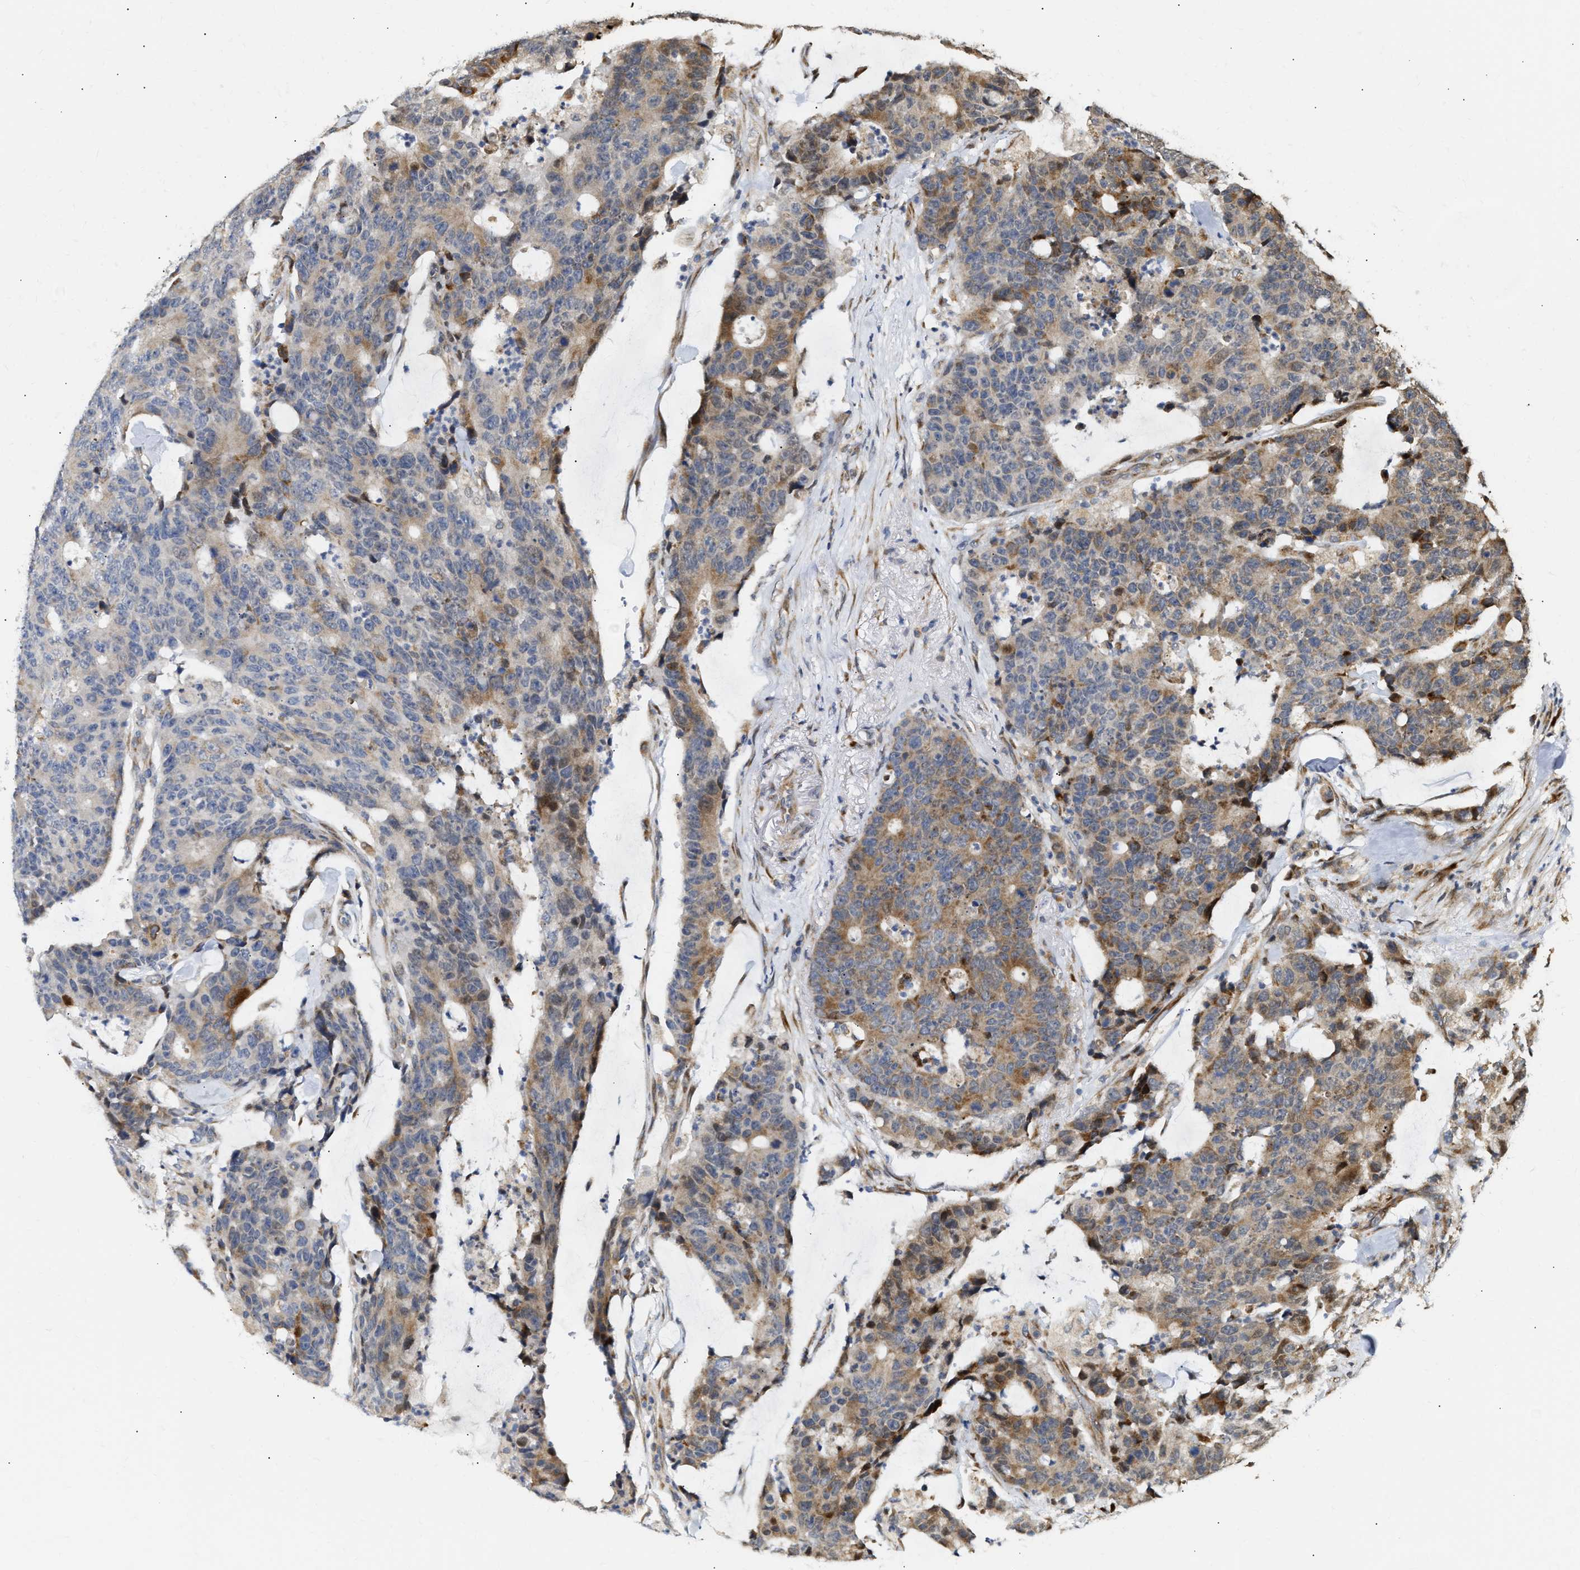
{"staining": {"intensity": "moderate", "quantity": "25%-75%", "location": "cytoplasmic/membranous"}, "tissue": "colorectal cancer", "cell_type": "Tumor cells", "image_type": "cancer", "snomed": [{"axis": "morphology", "description": "Adenocarcinoma, NOS"}, {"axis": "topography", "description": "Colon"}], "caption": "This micrograph reveals IHC staining of colorectal cancer (adenocarcinoma), with medium moderate cytoplasmic/membranous expression in about 25%-75% of tumor cells.", "gene": "DEPTOR", "patient": {"sex": "female", "age": 86}}